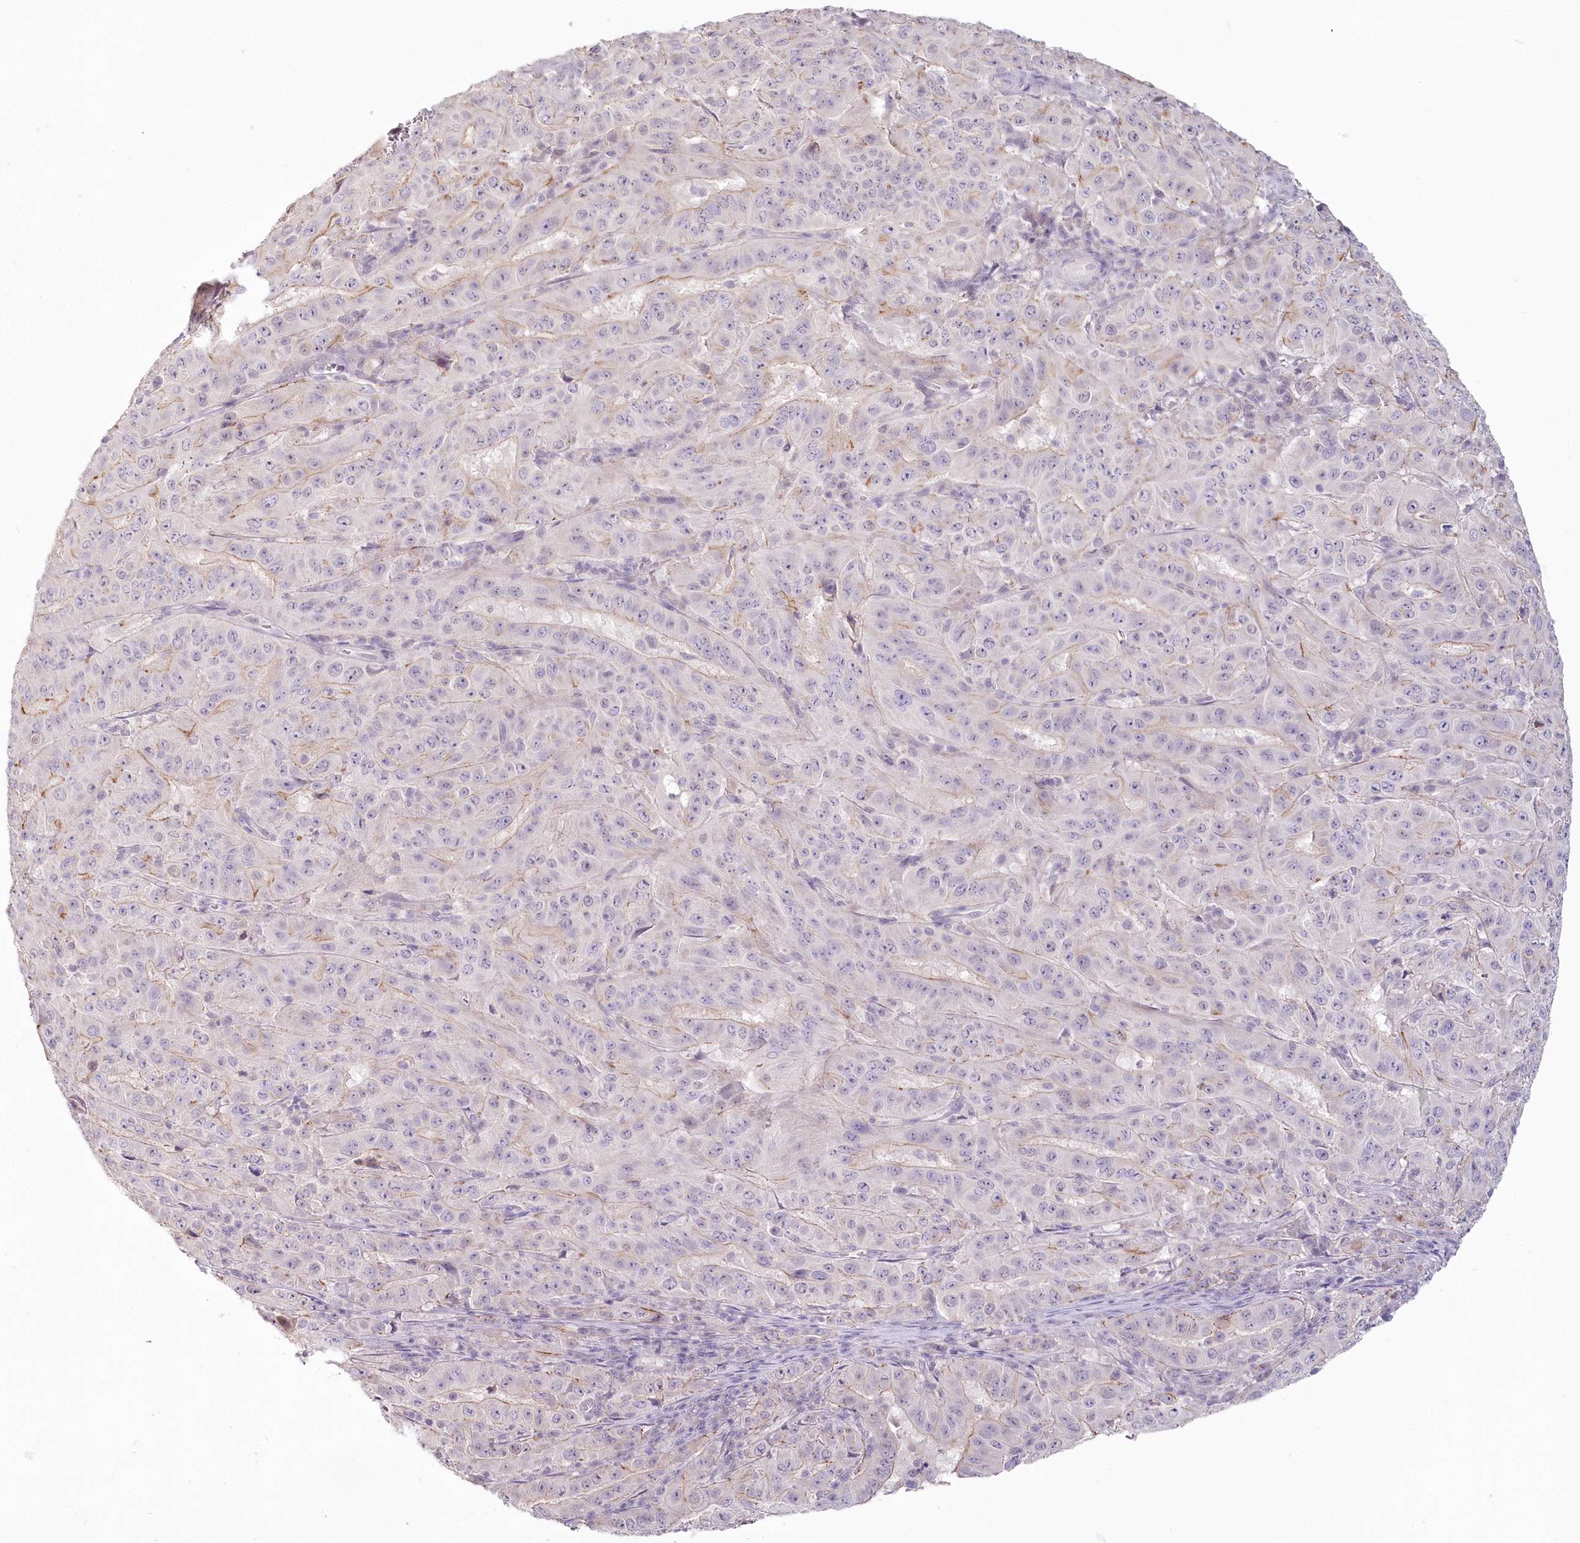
{"staining": {"intensity": "weak", "quantity": "<25%", "location": "cytoplasmic/membranous"}, "tissue": "pancreatic cancer", "cell_type": "Tumor cells", "image_type": "cancer", "snomed": [{"axis": "morphology", "description": "Adenocarcinoma, NOS"}, {"axis": "topography", "description": "Pancreas"}], "caption": "A high-resolution micrograph shows immunohistochemistry staining of pancreatic cancer, which displays no significant positivity in tumor cells. (Brightfield microscopy of DAB (3,3'-diaminobenzidine) immunohistochemistry (IHC) at high magnification).", "gene": "USP11", "patient": {"sex": "male", "age": 63}}